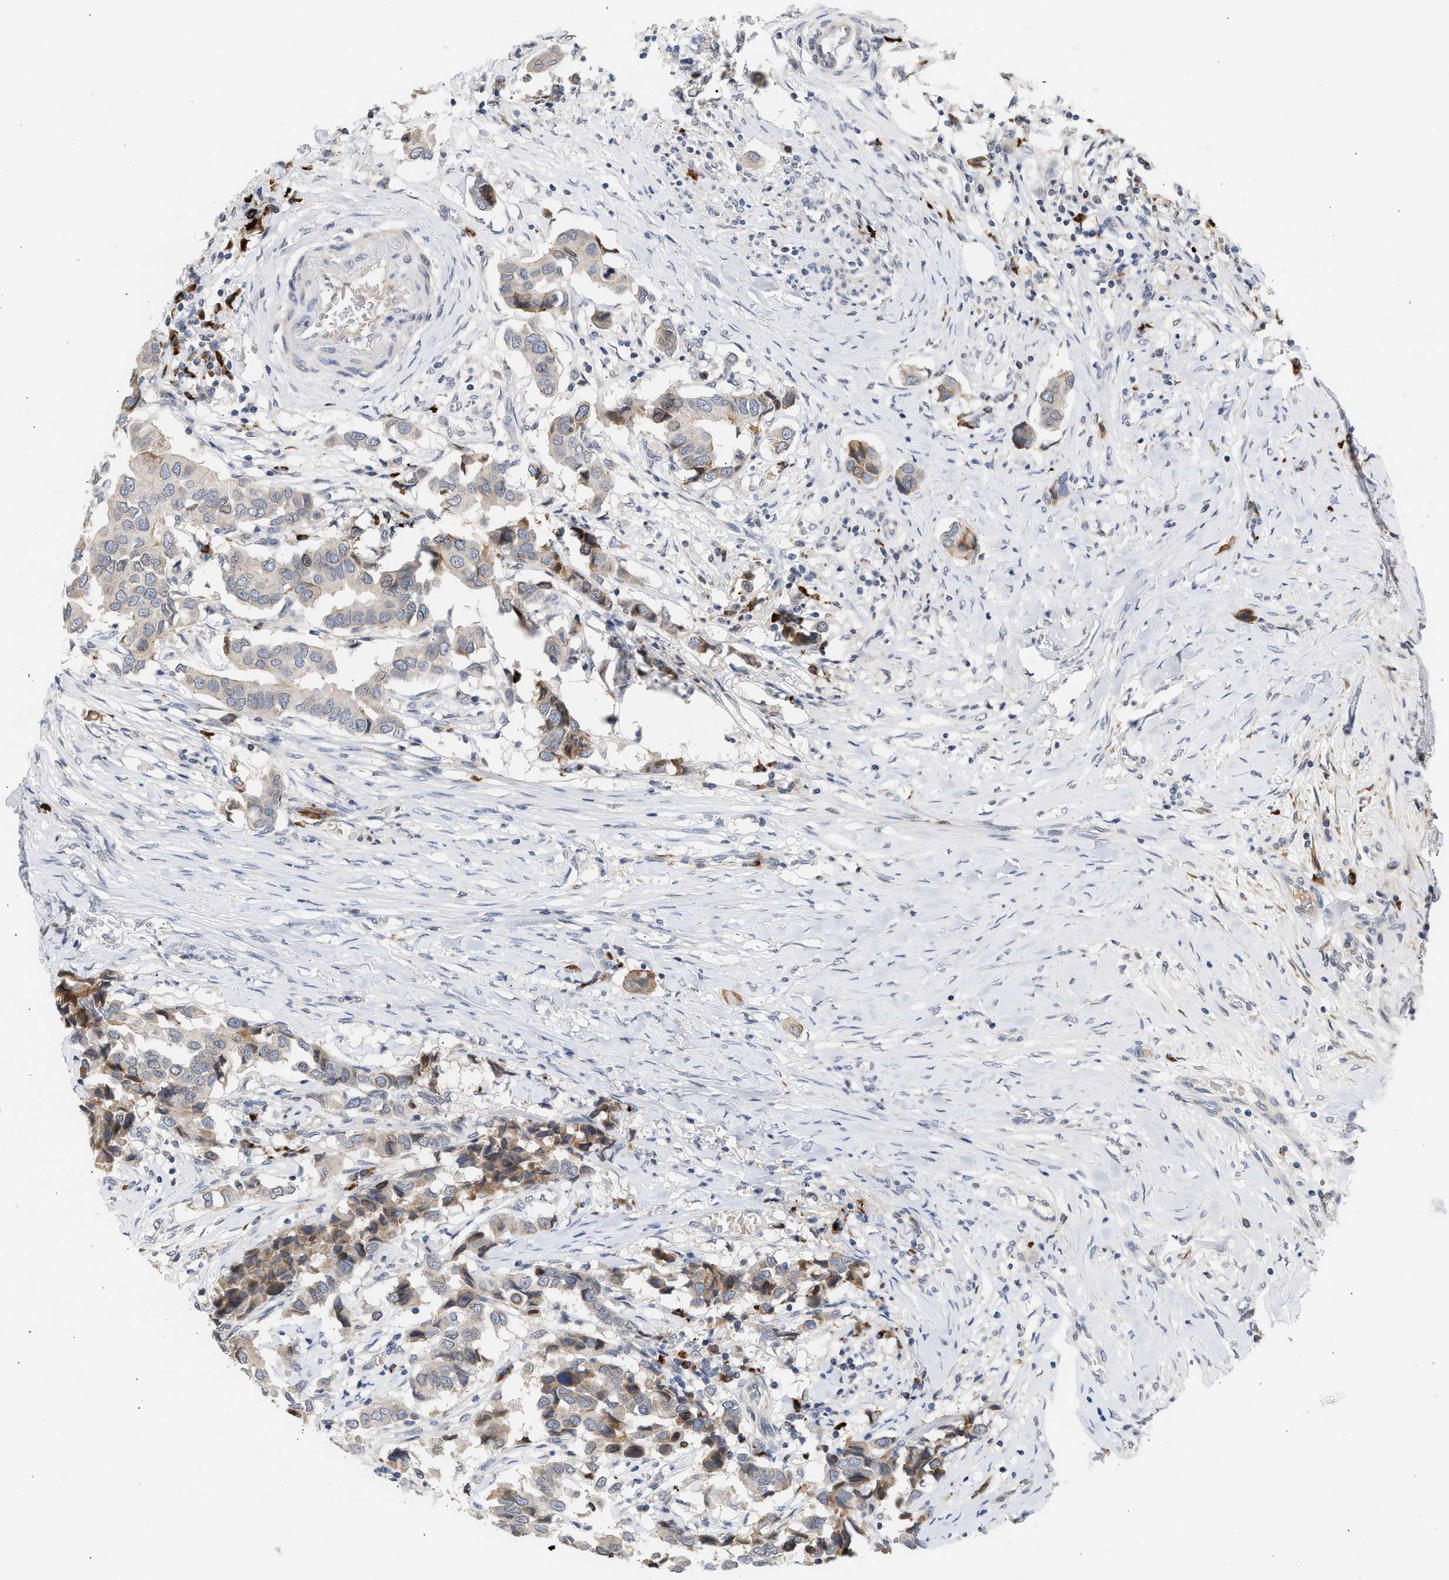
{"staining": {"intensity": "weak", "quantity": "<25%", "location": "cytoplasmic/membranous"}, "tissue": "breast cancer", "cell_type": "Tumor cells", "image_type": "cancer", "snomed": [{"axis": "morphology", "description": "Duct carcinoma"}, {"axis": "topography", "description": "Breast"}], "caption": "Protein analysis of breast infiltrating ductal carcinoma reveals no significant expression in tumor cells.", "gene": "NUP62", "patient": {"sex": "female", "age": 80}}